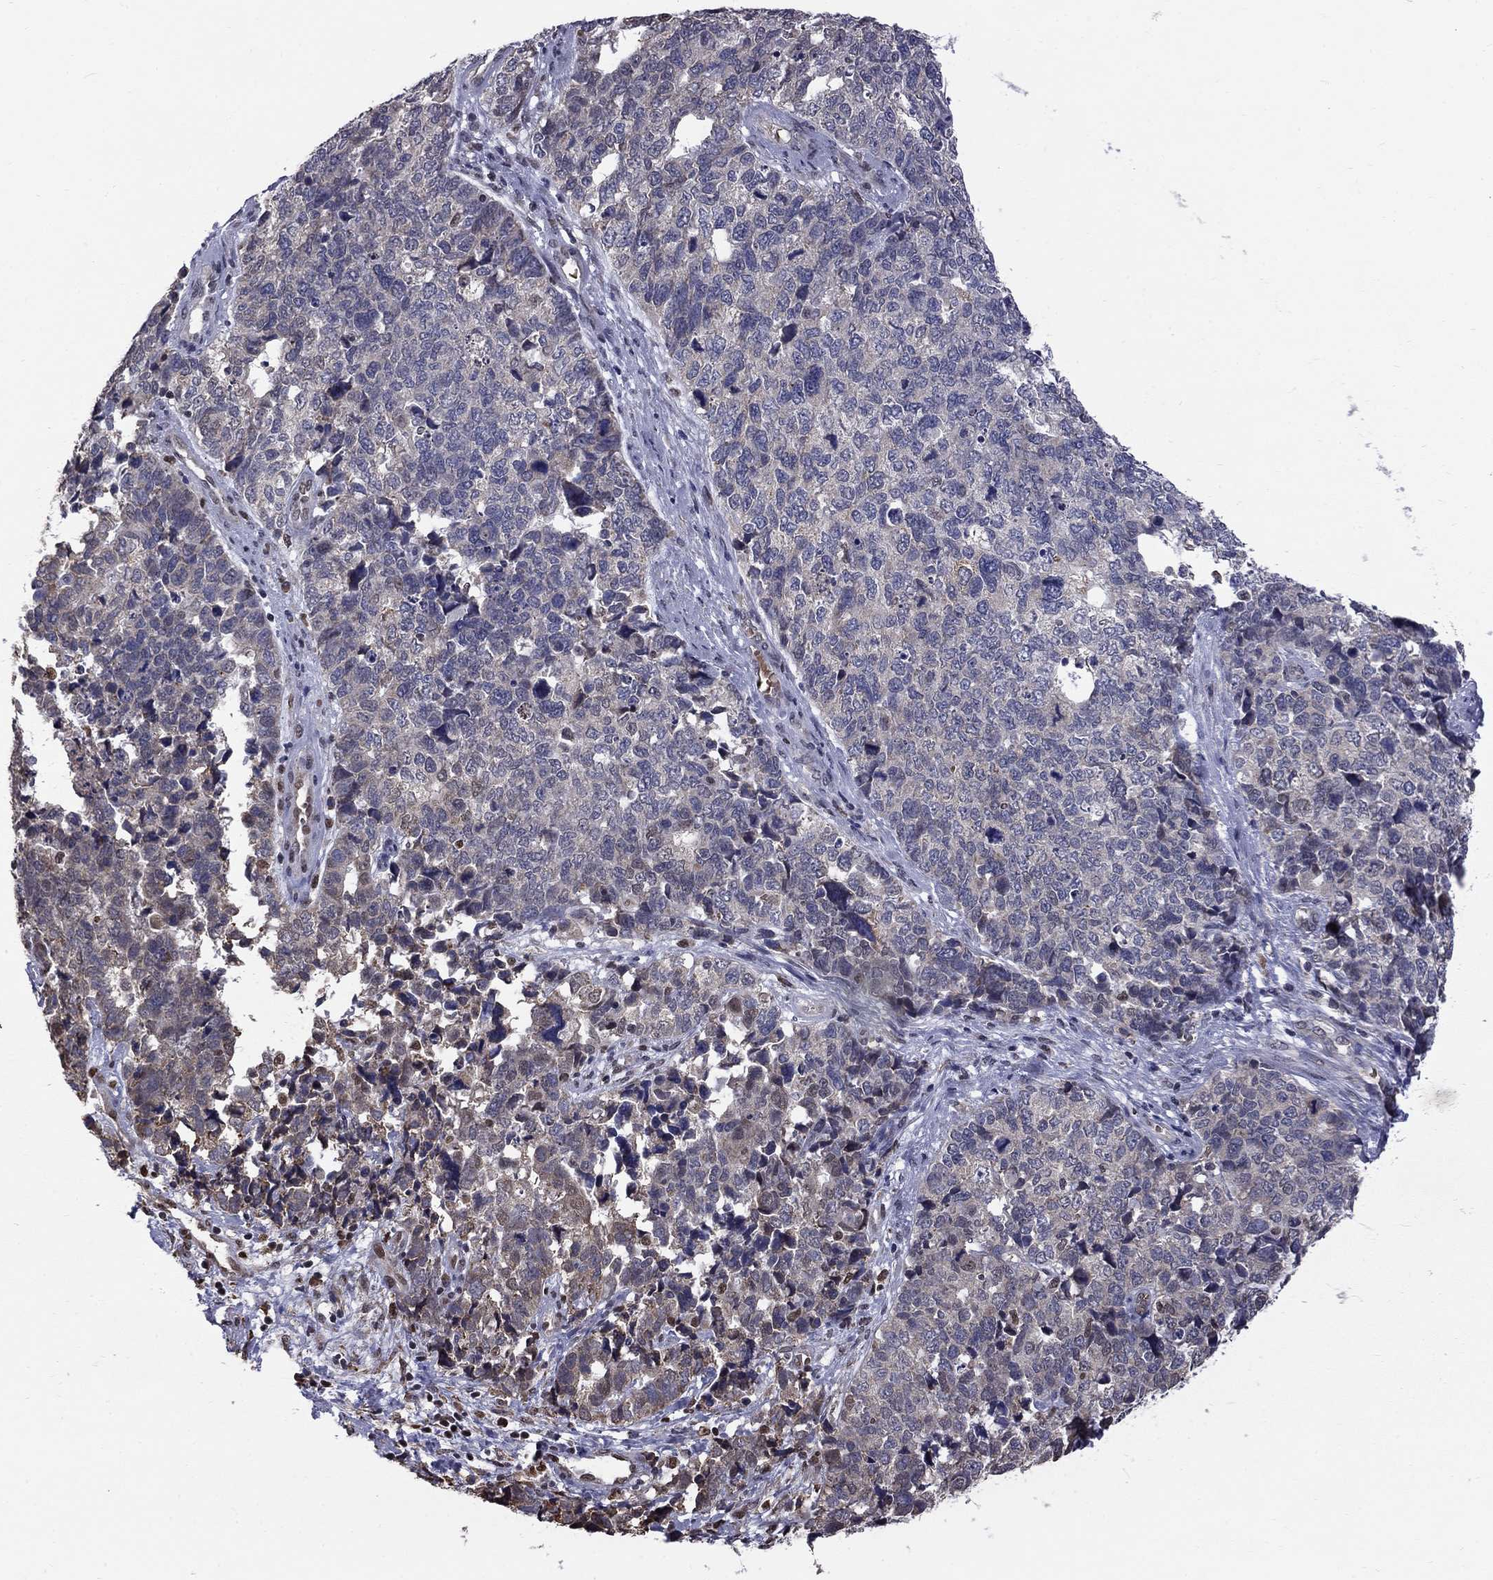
{"staining": {"intensity": "weak", "quantity": "<25%", "location": "cytoplasmic/membranous"}, "tissue": "cervical cancer", "cell_type": "Tumor cells", "image_type": "cancer", "snomed": [{"axis": "morphology", "description": "Squamous cell carcinoma, NOS"}, {"axis": "topography", "description": "Cervix"}], "caption": "DAB (3,3'-diaminobenzidine) immunohistochemical staining of human cervical cancer demonstrates no significant positivity in tumor cells.", "gene": "HSPB2", "patient": {"sex": "female", "age": 63}}